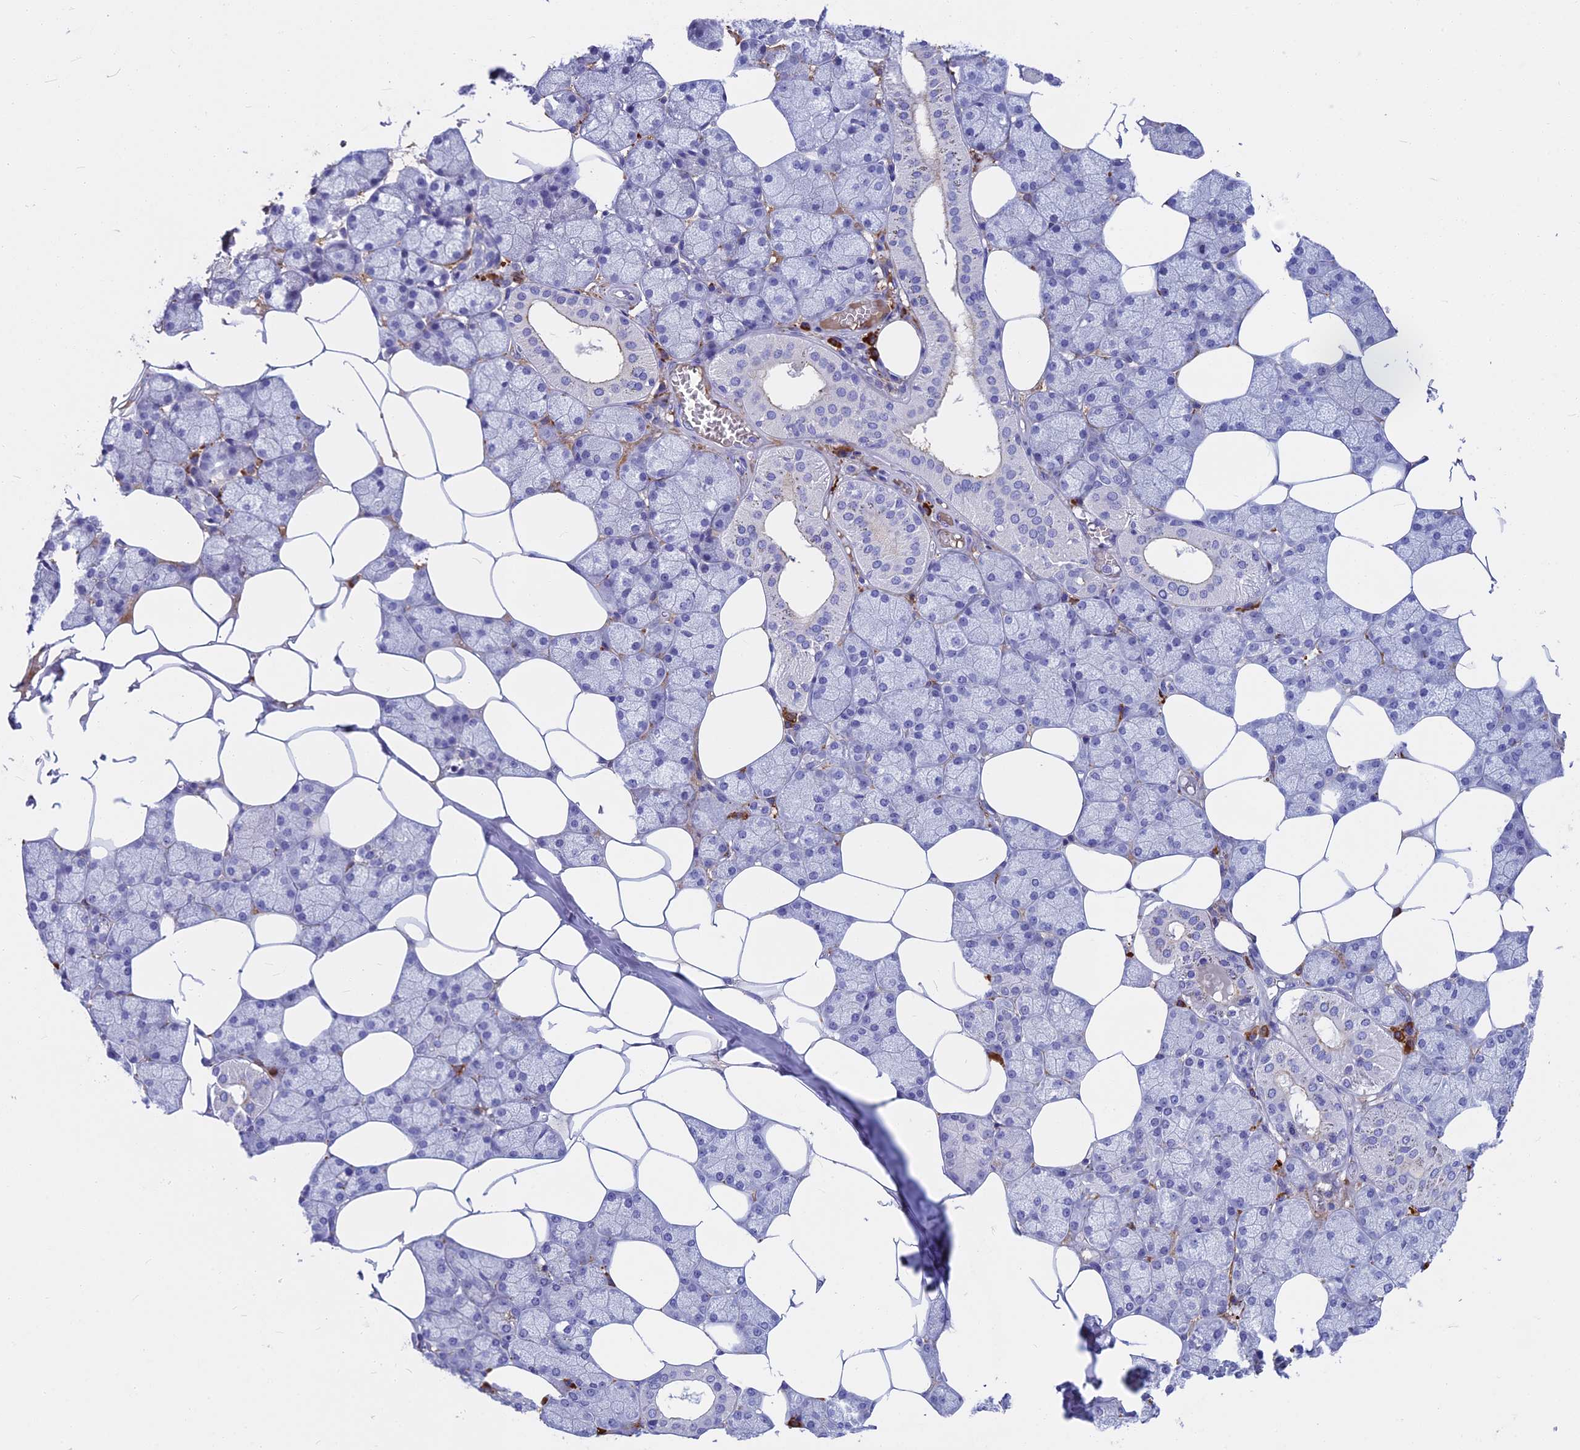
{"staining": {"intensity": "negative", "quantity": "none", "location": "none"}, "tissue": "salivary gland", "cell_type": "Glandular cells", "image_type": "normal", "snomed": [{"axis": "morphology", "description": "Normal tissue, NOS"}, {"axis": "topography", "description": "Salivary gland"}], "caption": "Immunohistochemical staining of benign human salivary gland demonstrates no significant staining in glandular cells.", "gene": "SNAP91", "patient": {"sex": "male", "age": 62}}